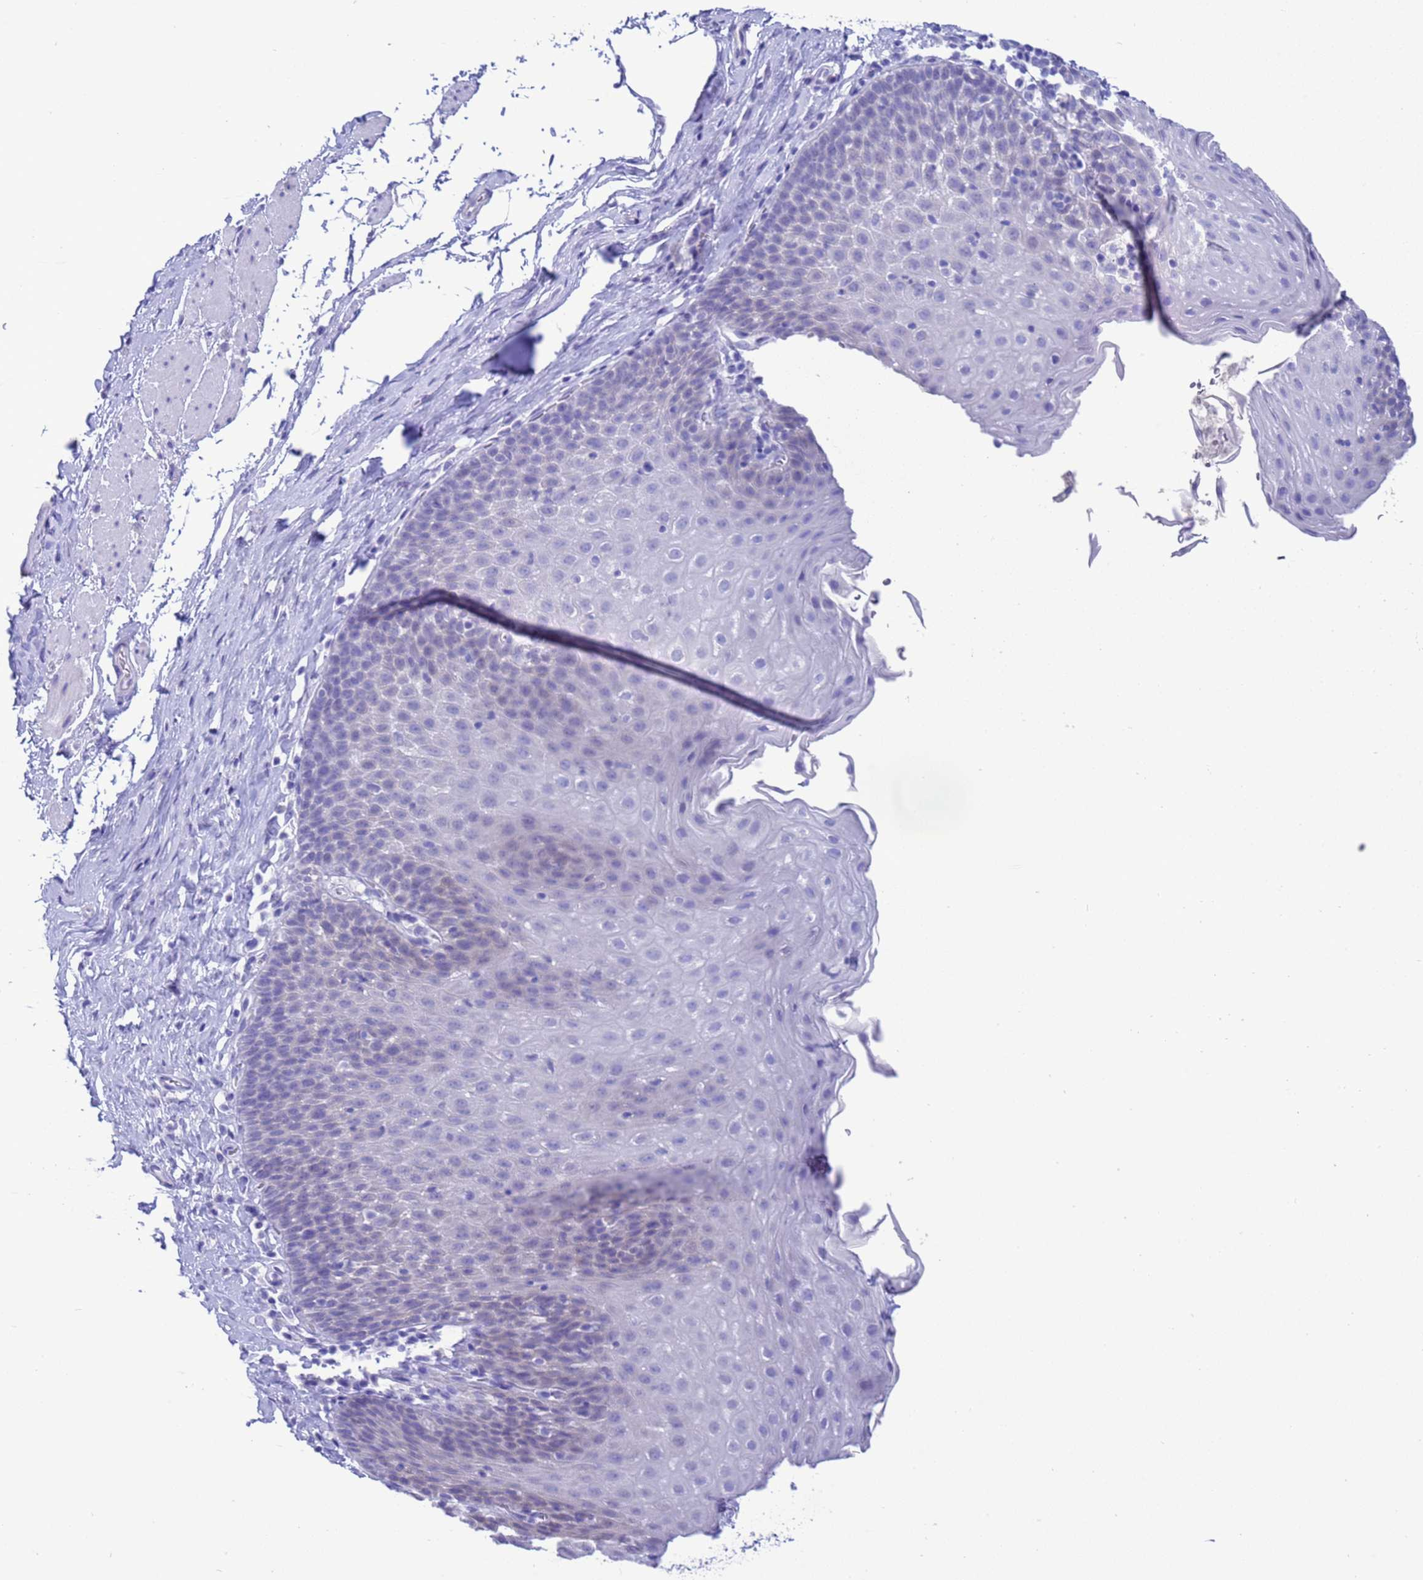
{"staining": {"intensity": "weak", "quantity": "<25%", "location": "cytoplasmic/membranous"}, "tissue": "esophagus", "cell_type": "Squamous epithelial cells", "image_type": "normal", "snomed": [{"axis": "morphology", "description": "Normal tissue, NOS"}, {"axis": "topography", "description": "Esophagus"}], "caption": "High power microscopy micrograph of an IHC image of unremarkable esophagus, revealing no significant positivity in squamous epithelial cells. The staining was performed using DAB (3,3'-diaminobenzidine) to visualize the protein expression in brown, while the nuclei were stained in blue with hematoxylin (Magnification: 20x).", "gene": "GSTM1", "patient": {"sex": "female", "age": 61}}